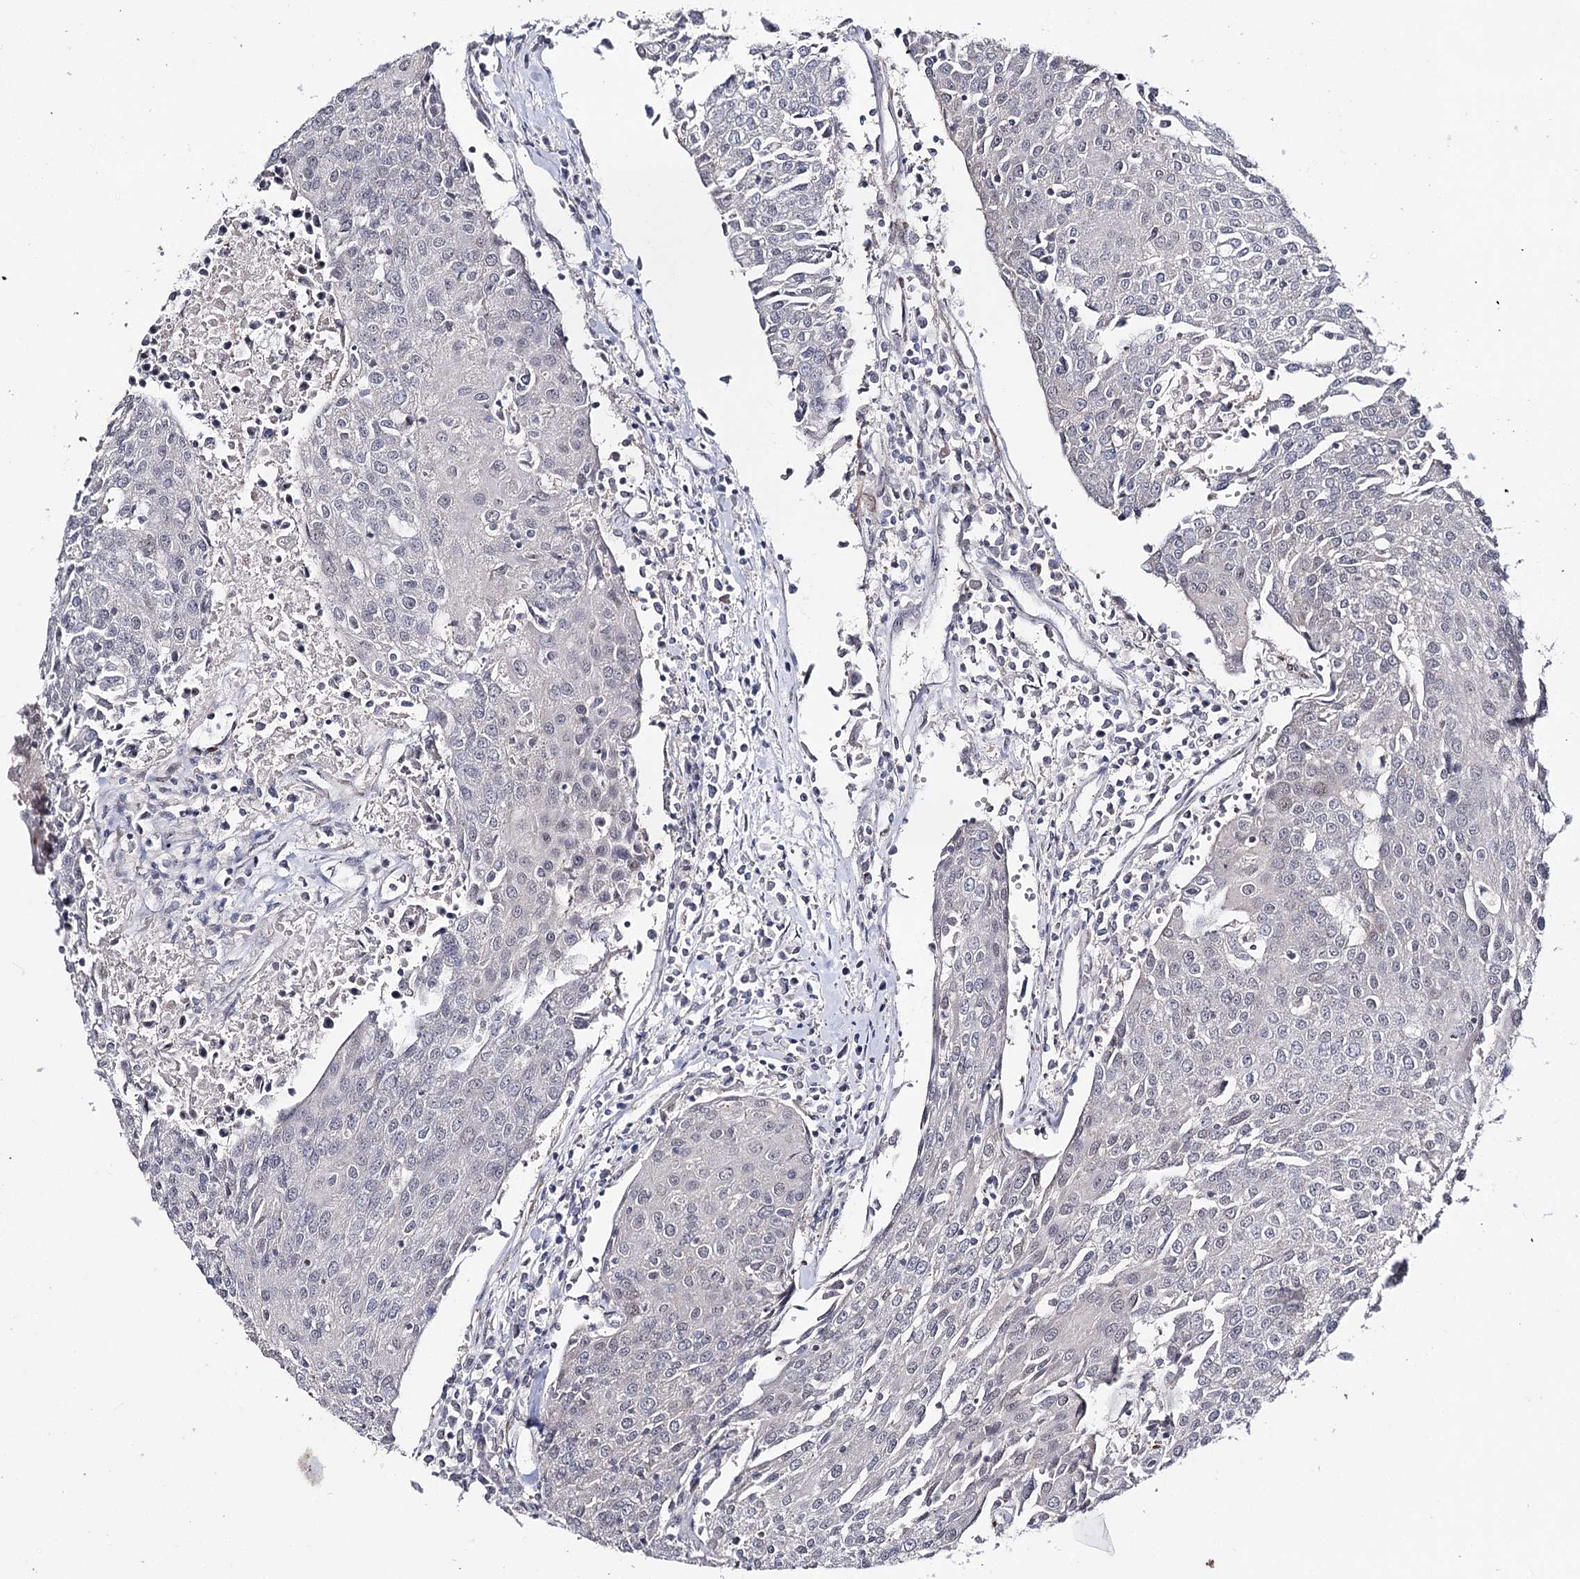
{"staining": {"intensity": "negative", "quantity": "none", "location": "none"}, "tissue": "urothelial cancer", "cell_type": "Tumor cells", "image_type": "cancer", "snomed": [{"axis": "morphology", "description": "Urothelial carcinoma, High grade"}, {"axis": "topography", "description": "Urinary bladder"}], "caption": "Immunohistochemistry micrograph of human high-grade urothelial carcinoma stained for a protein (brown), which displays no expression in tumor cells. The staining is performed using DAB brown chromogen with nuclei counter-stained in using hematoxylin.", "gene": "HSD11B2", "patient": {"sex": "female", "age": 85}}